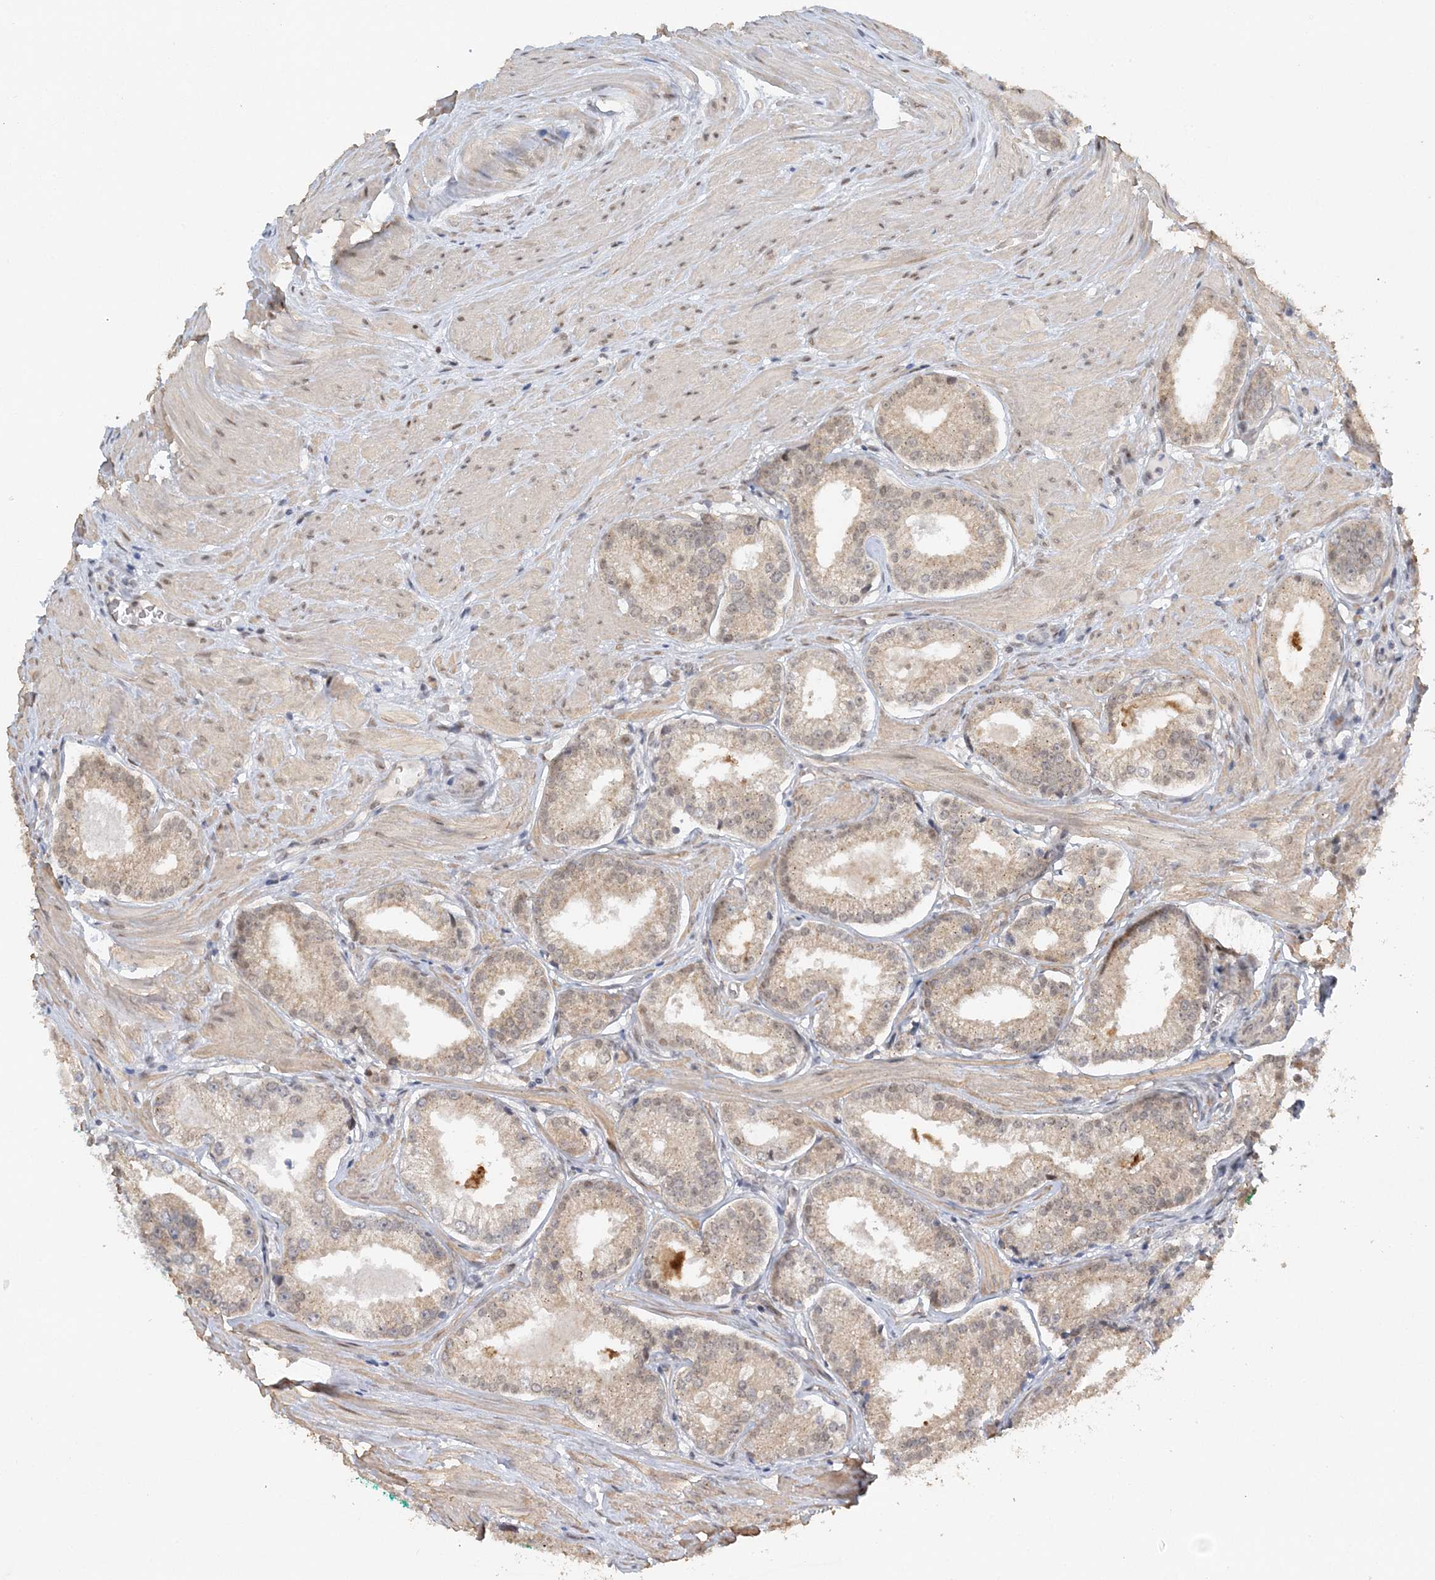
{"staining": {"intensity": "negative", "quantity": "none", "location": "none"}, "tissue": "prostate cancer", "cell_type": "Tumor cells", "image_type": "cancer", "snomed": [{"axis": "morphology", "description": "Adenocarcinoma, Low grade"}, {"axis": "topography", "description": "Prostate"}], "caption": "There is no significant expression in tumor cells of prostate cancer (adenocarcinoma (low-grade)). Nuclei are stained in blue.", "gene": "WAC", "patient": {"sex": "male", "age": 54}}